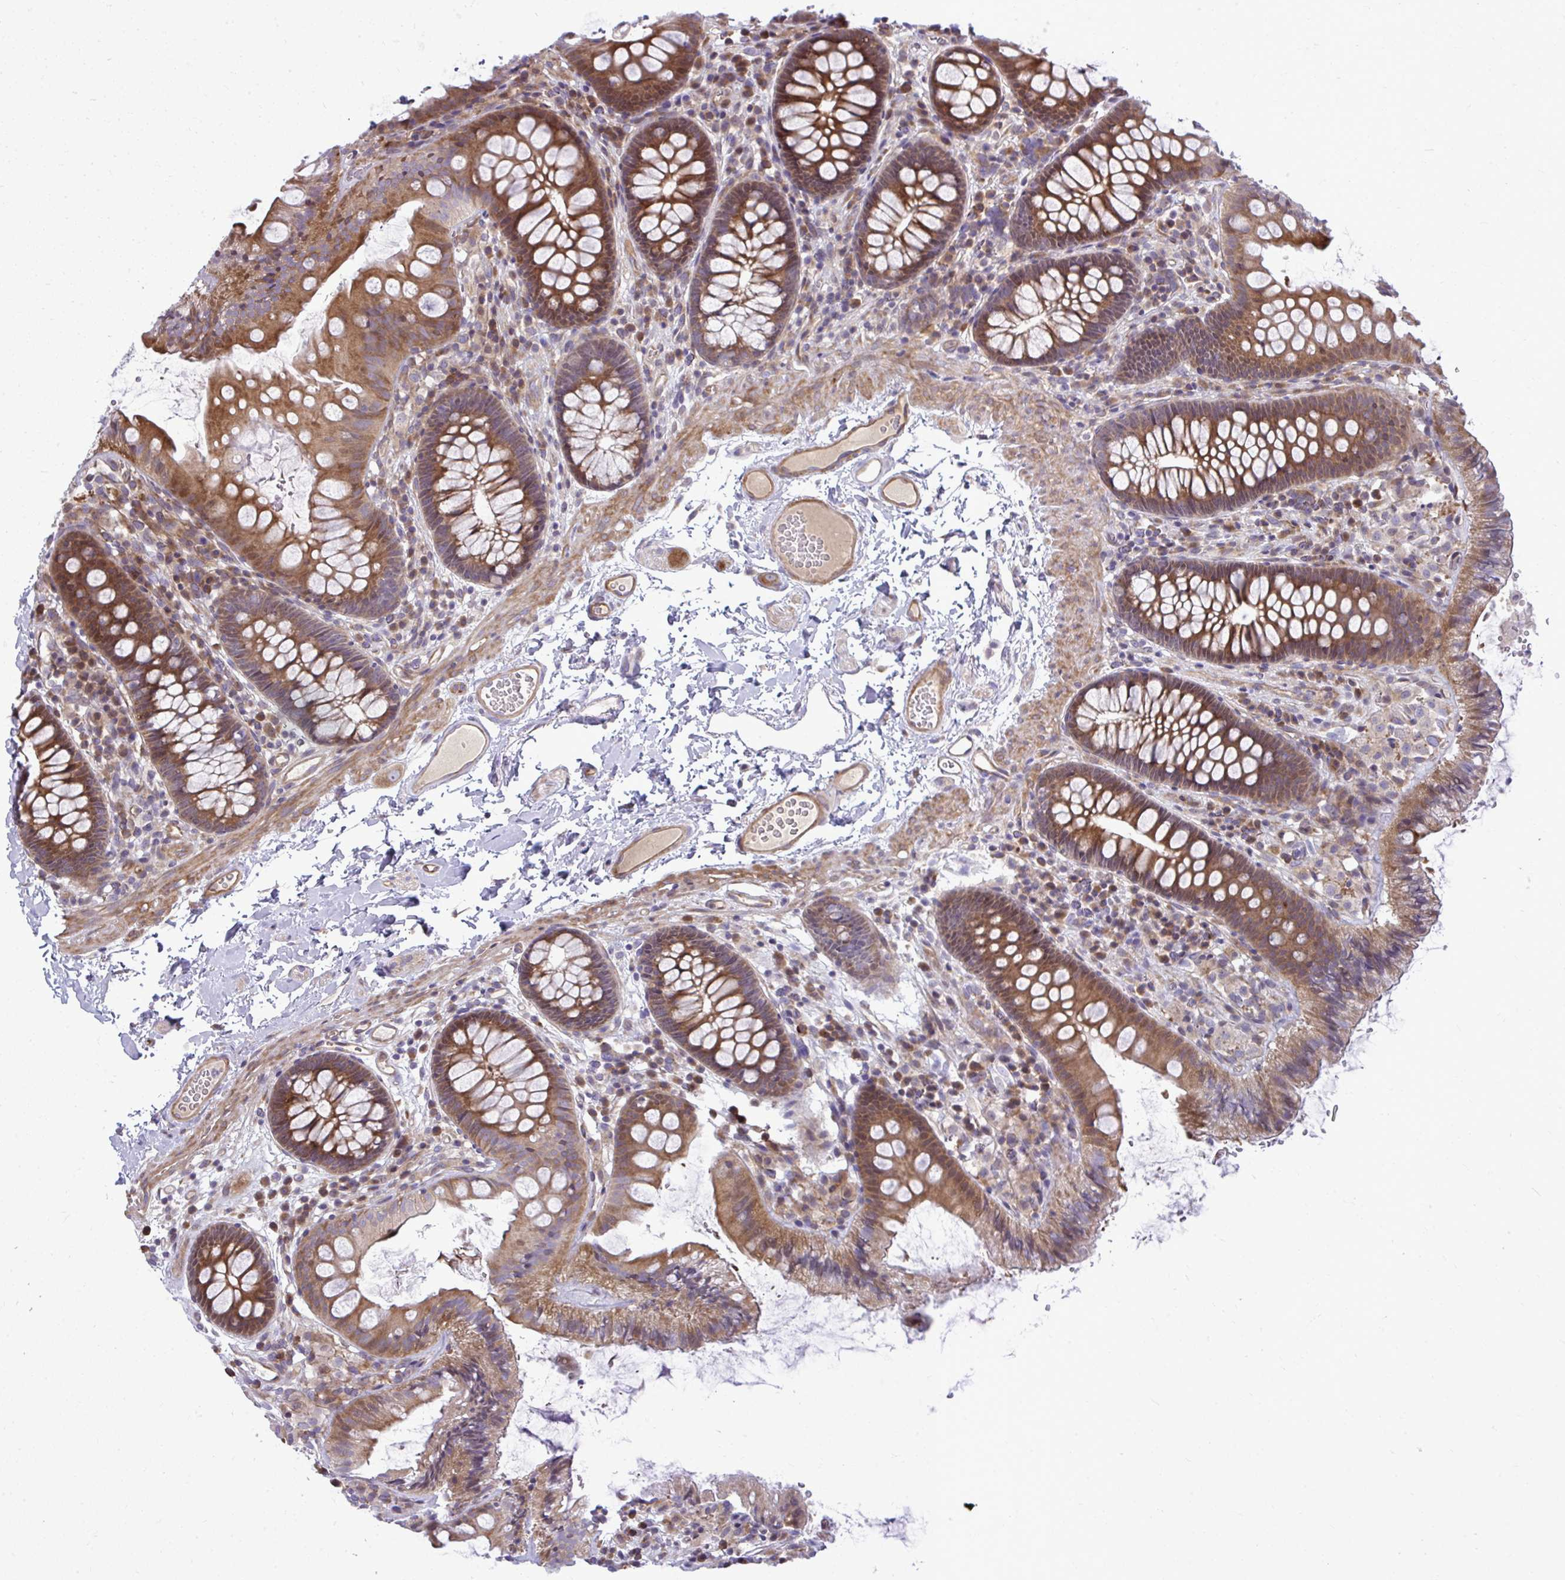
{"staining": {"intensity": "moderate", "quantity": ">75%", "location": "cytoplasmic/membranous"}, "tissue": "colon", "cell_type": "Endothelial cells", "image_type": "normal", "snomed": [{"axis": "morphology", "description": "Normal tissue, NOS"}, {"axis": "topography", "description": "Colon"}], "caption": "Colon stained for a protein (brown) displays moderate cytoplasmic/membranous positive expression in about >75% of endothelial cells.", "gene": "ZSCAN9", "patient": {"sex": "male", "age": 84}}